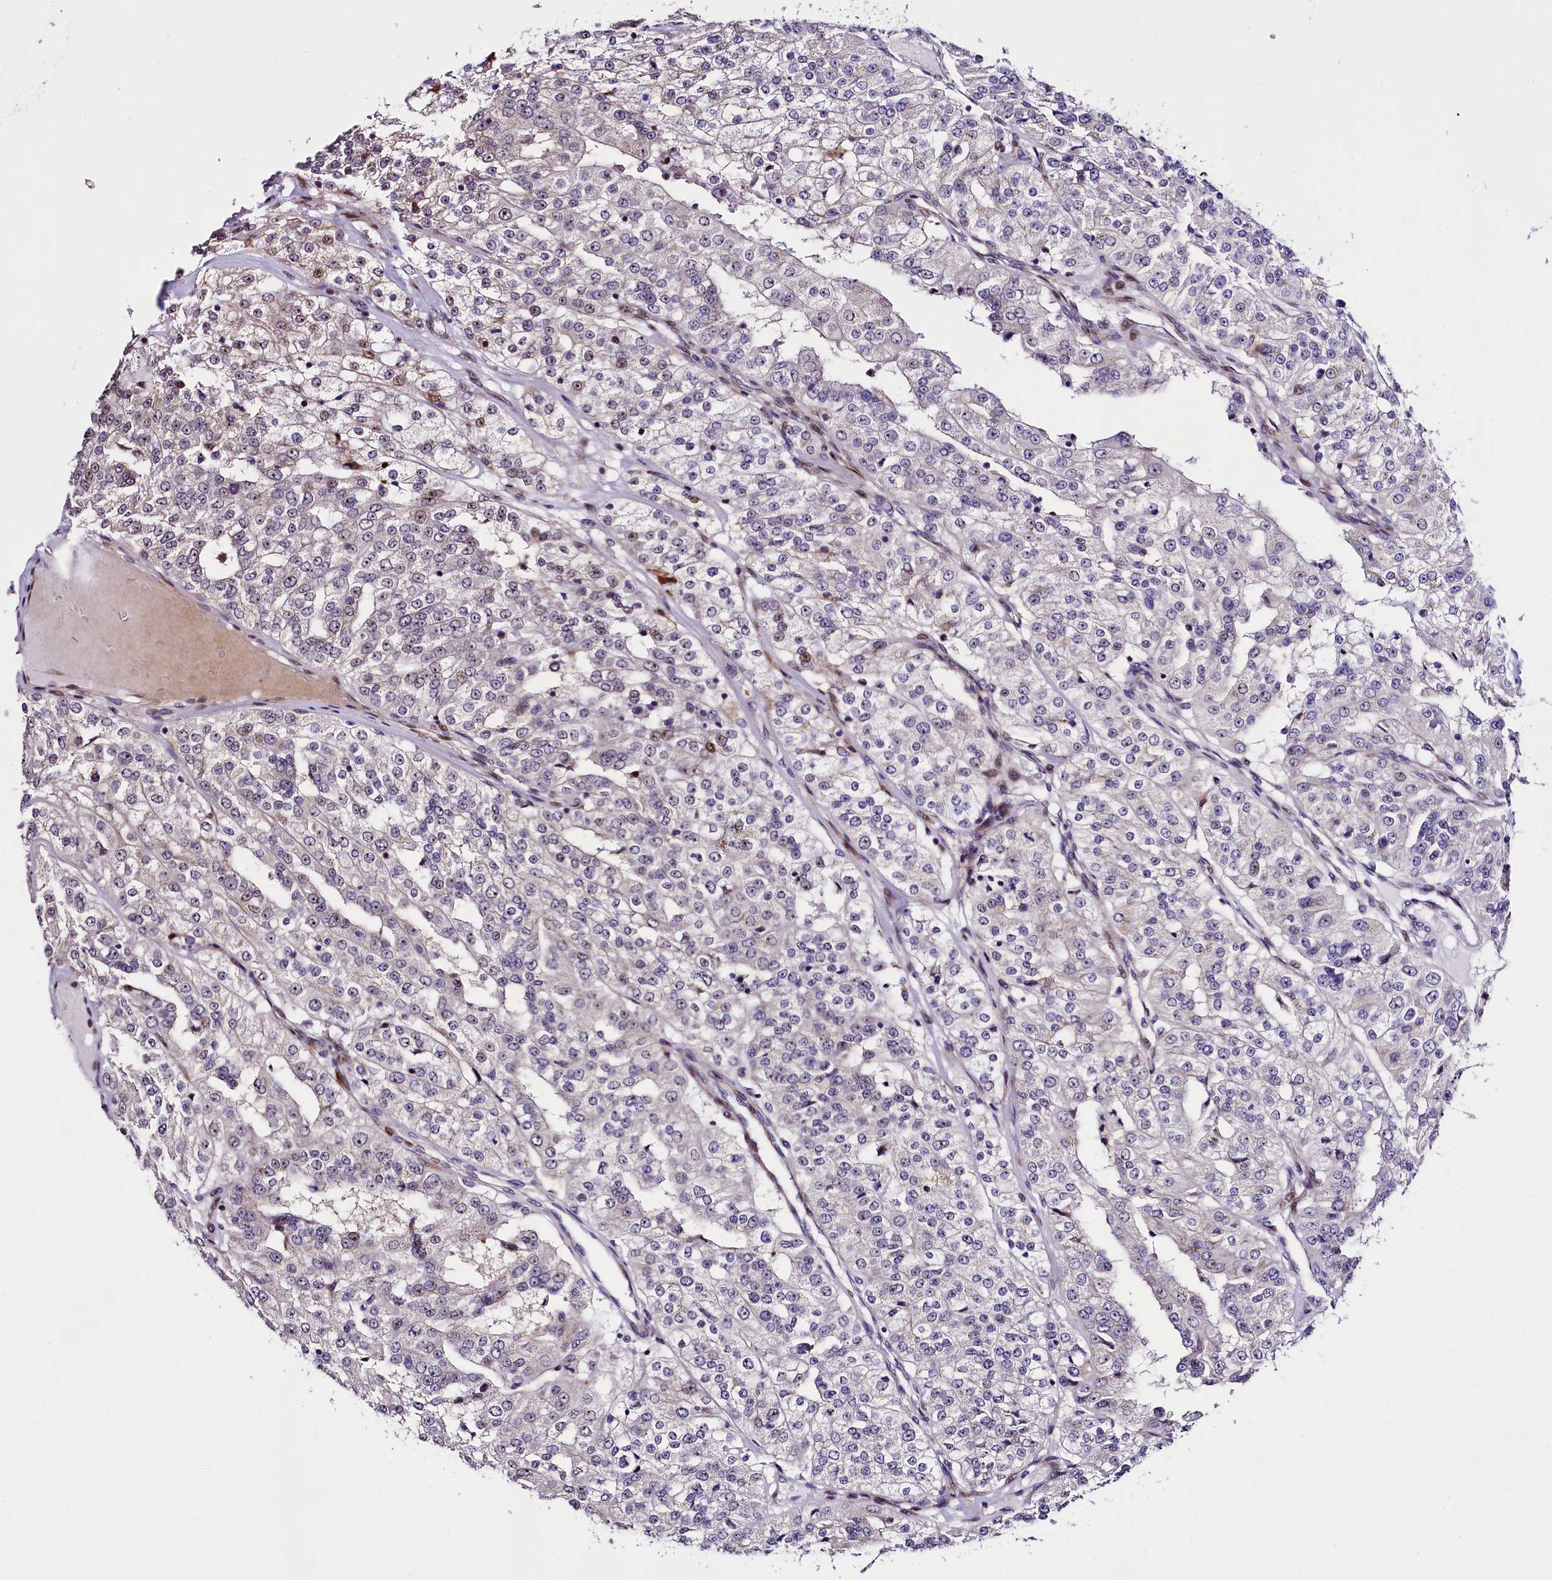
{"staining": {"intensity": "weak", "quantity": "<25%", "location": "cytoplasmic/membranous"}, "tissue": "renal cancer", "cell_type": "Tumor cells", "image_type": "cancer", "snomed": [{"axis": "morphology", "description": "Adenocarcinoma, NOS"}, {"axis": "topography", "description": "Kidney"}], "caption": "Micrograph shows no protein positivity in tumor cells of renal cancer tissue. Brightfield microscopy of IHC stained with DAB (brown) and hematoxylin (blue), captured at high magnification.", "gene": "TRMT112", "patient": {"sex": "female", "age": 63}}